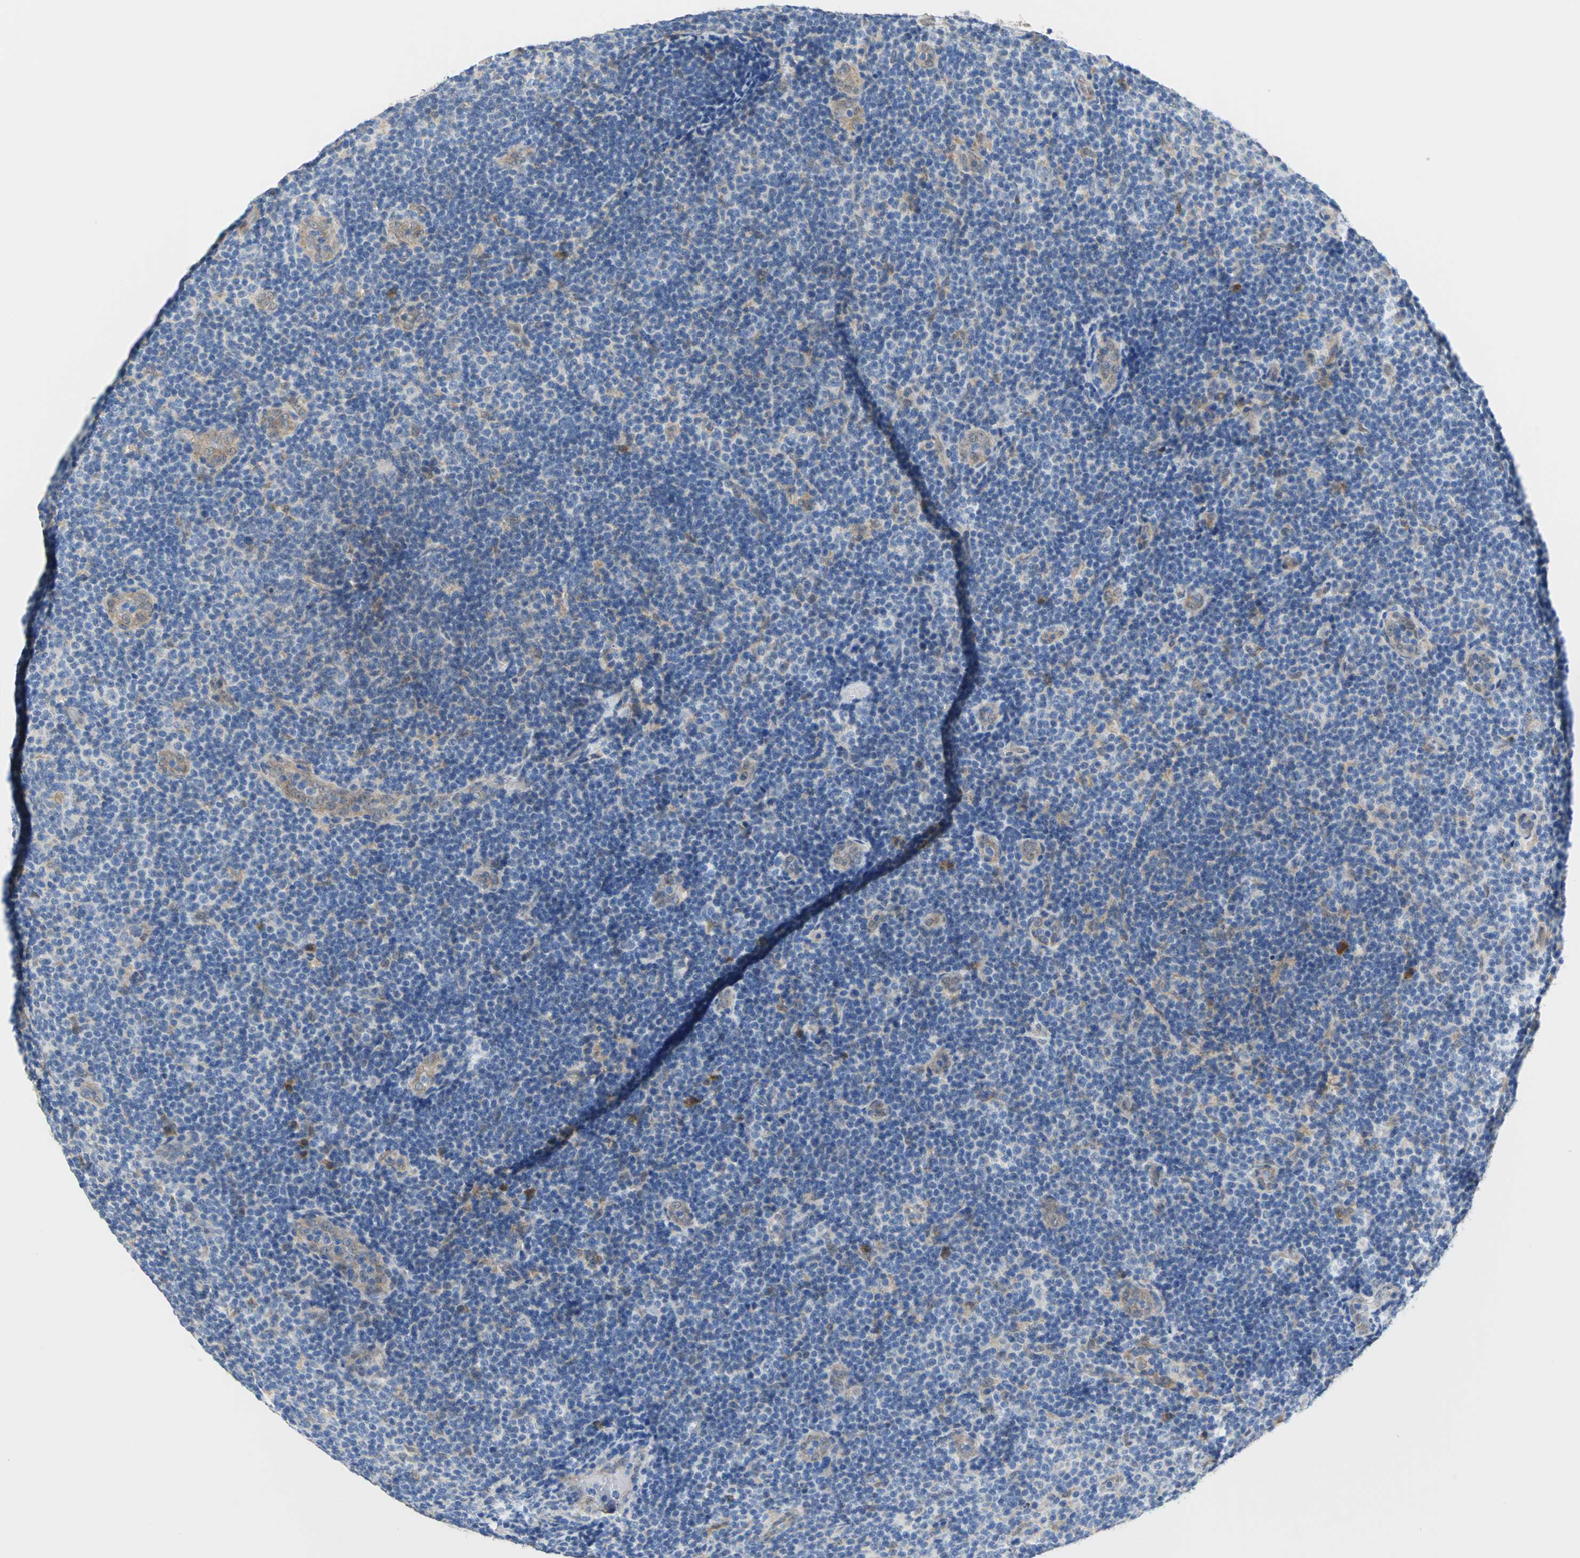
{"staining": {"intensity": "negative", "quantity": "none", "location": "none"}, "tissue": "lymphoma", "cell_type": "Tumor cells", "image_type": "cancer", "snomed": [{"axis": "morphology", "description": "Malignant lymphoma, non-Hodgkin's type, Low grade"}, {"axis": "topography", "description": "Lymph node"}], "caption": "Low-grade malignant lymphoma, non-Hodgkin's type was stained to show a protein in brown. There is no significant staining in tumor cells.", "gene": "PGM3", "patient": {"sex": "male", "age": 83}}